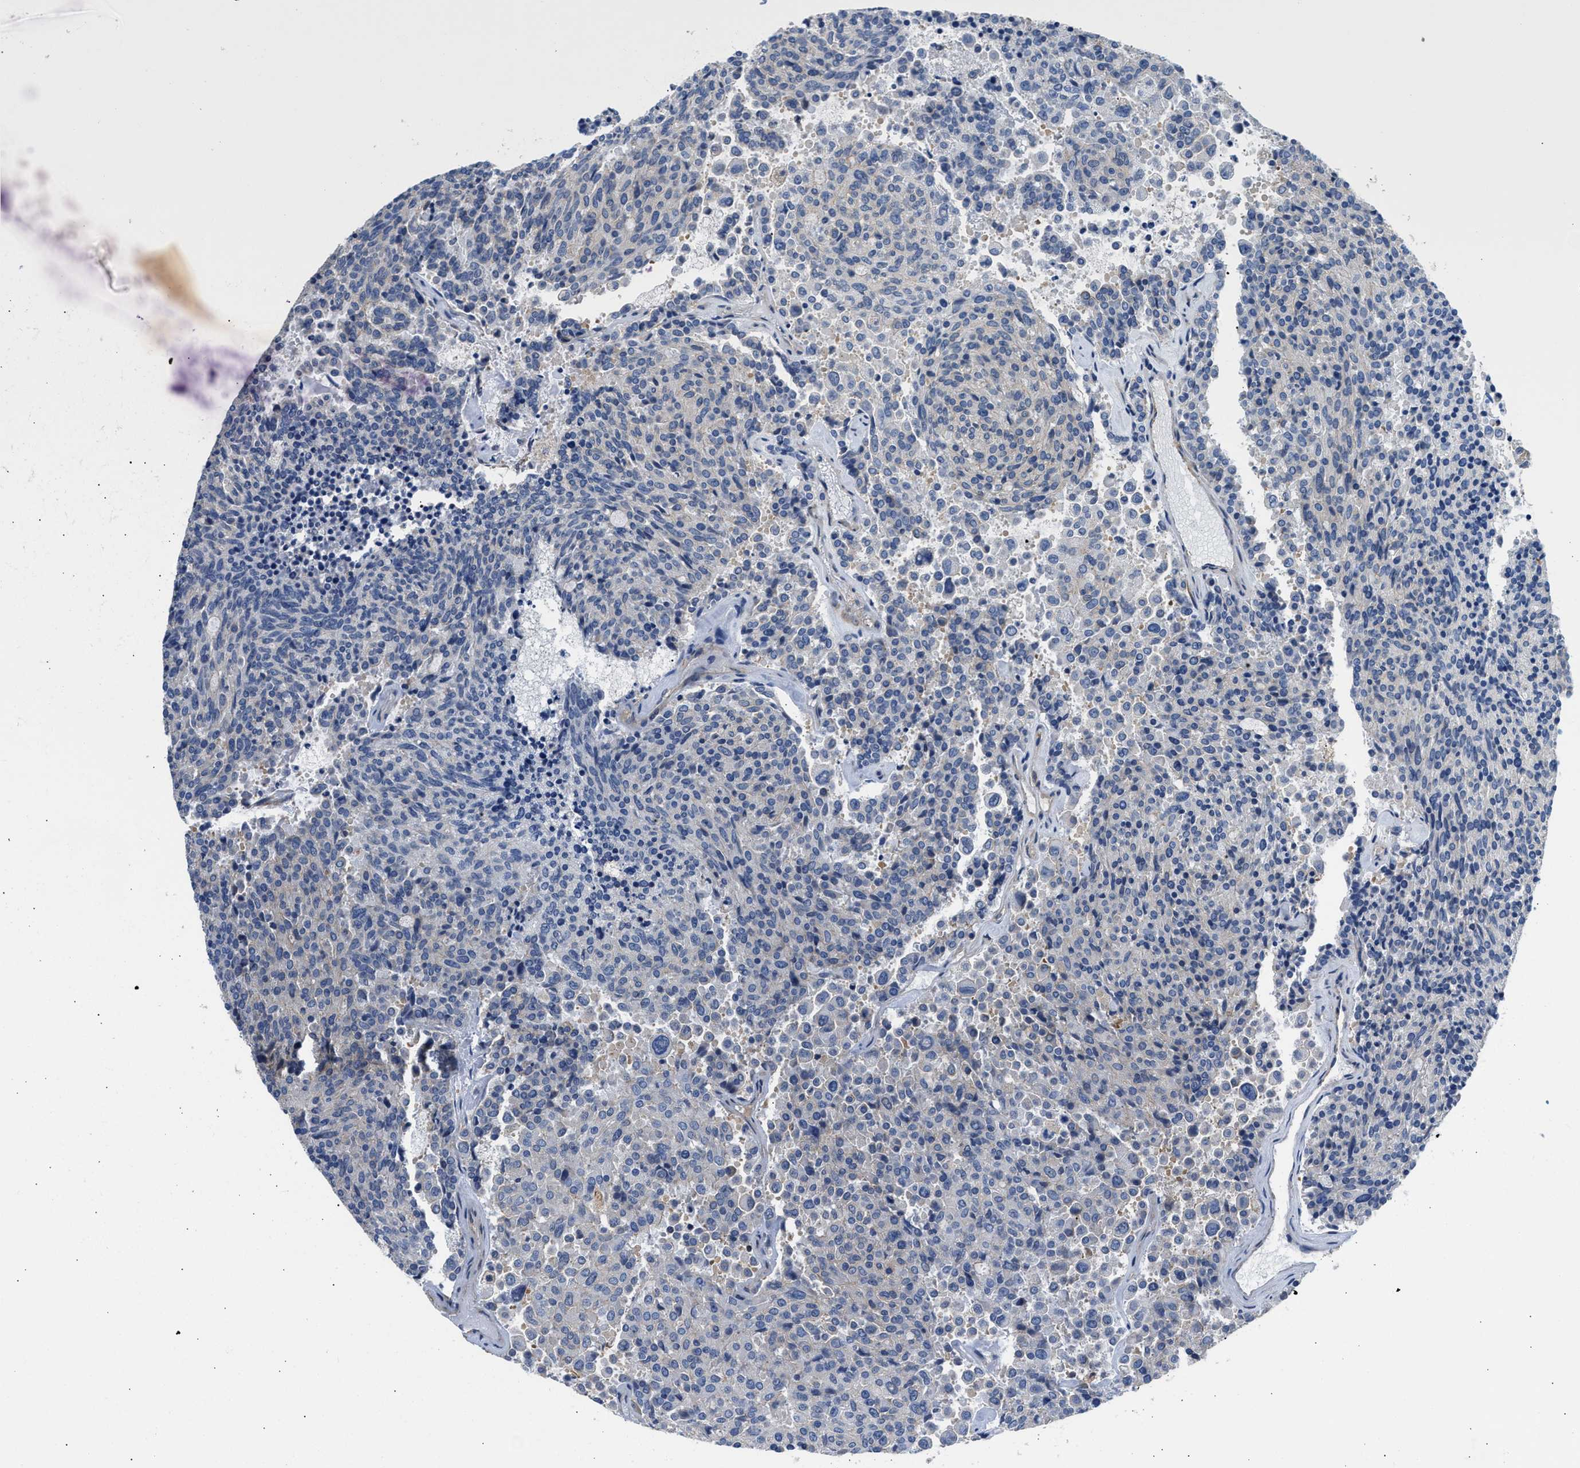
{"staining": {"intensity": "negative", "quantity": "none", "location": "none"}, "tissue": "carcinoid", "cell_type": "Tumor cells", "image_type": "cancer", "snomed": [{"axis": "morphology", "description": "Carcinoid, malignant, NOS"}, {"axis": "topography", "description": "Pancreas"}], "caption": "Tumor cells show no significant staining in carcinoid.", "gene": "SAMD9L", "patient": {"sex": "female", "age": 54}}